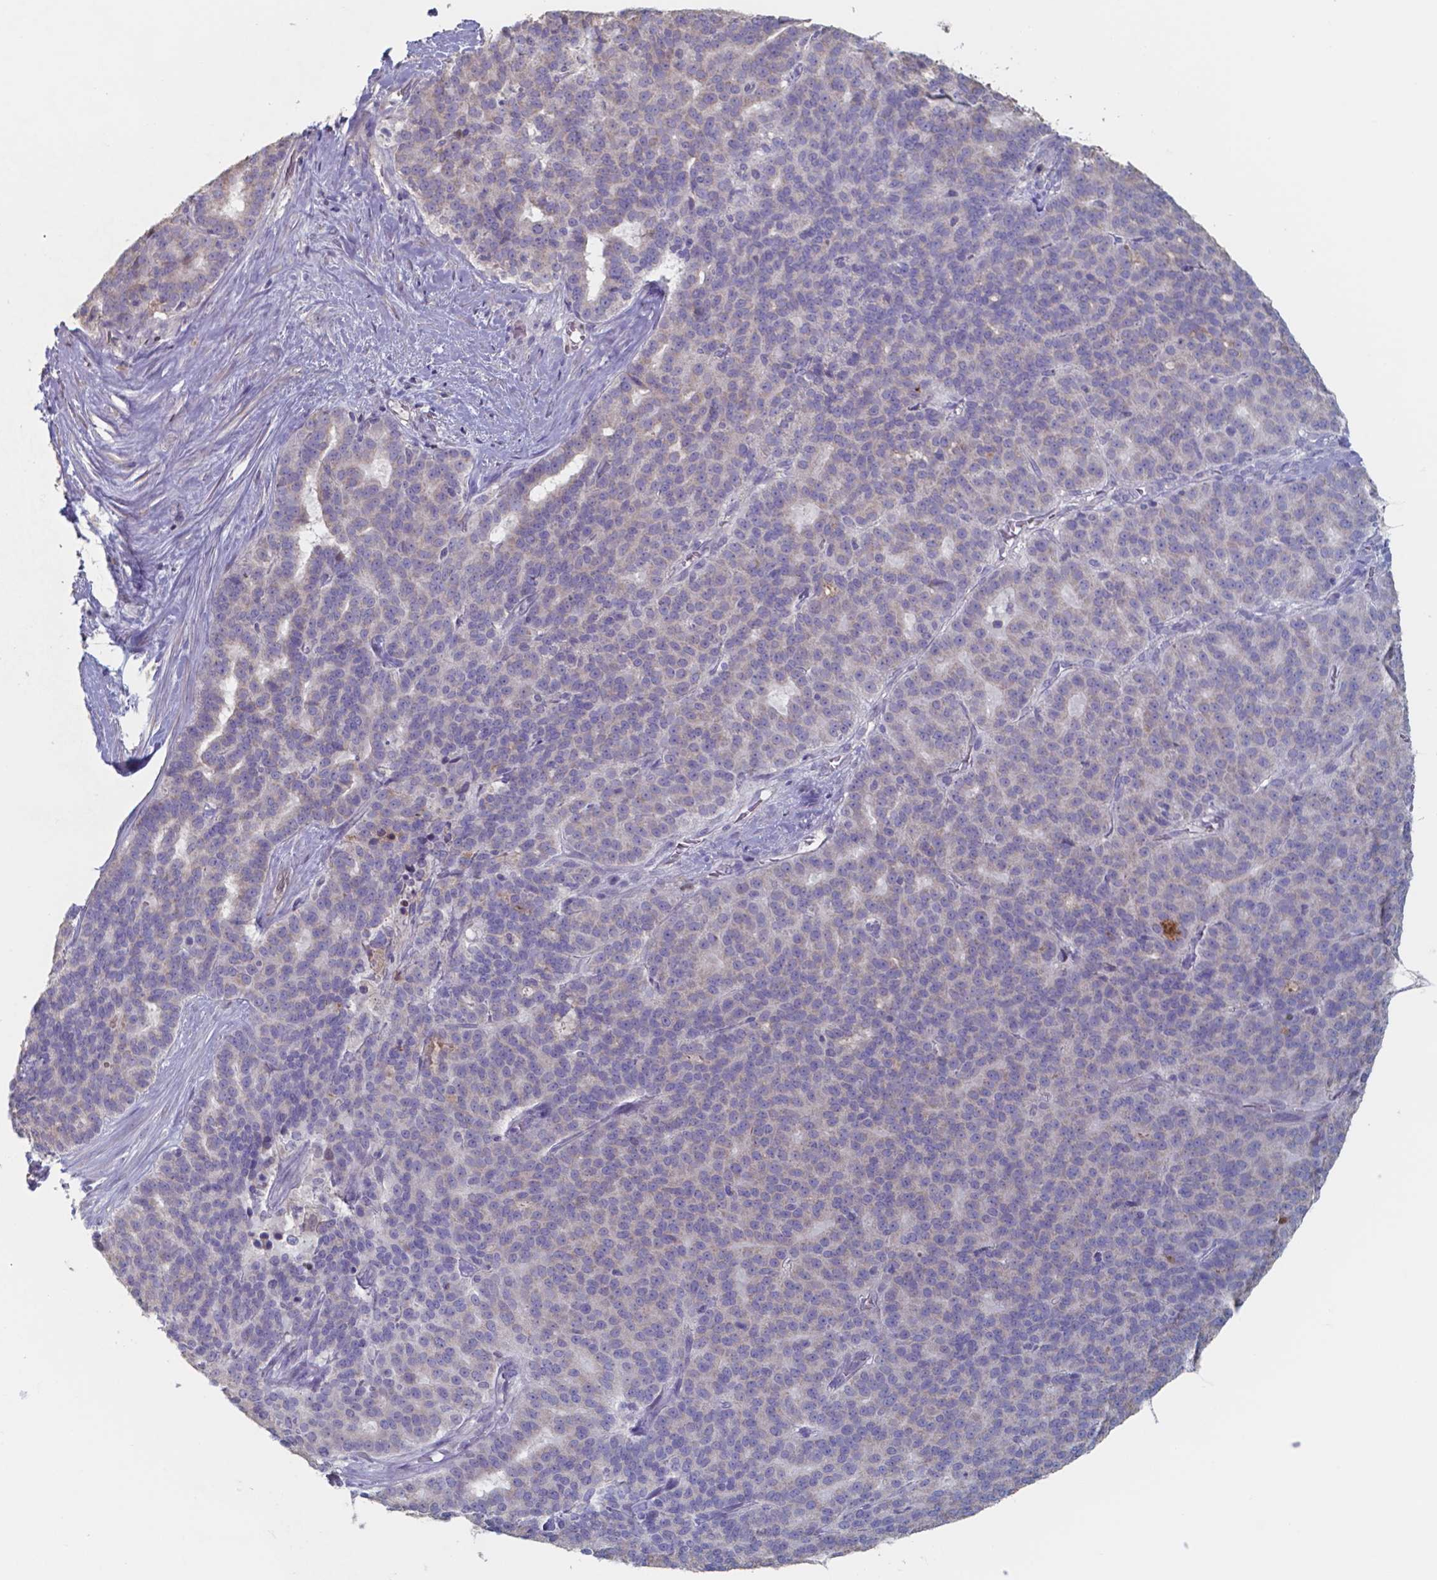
{"staining": {"intensity": "weak", "quantity": "<25%", "location": "cytoplasmic/membranous"}, "tissue": "liver cancer", "cell_type": "Tumor cells", "image_type": "cancer", "snomed": [{"axis": "morphology", "description": "Cholangiocarcinoma"}, {"axis": "topography", "description": "Liver"}], "caption": "This is a micrograph of IHC staining of cholangiocarcinoma (liver), which shows no staining in tumor cells.", "gene": "BTBD17", "patient": {"sex": "female", "age": 47}}